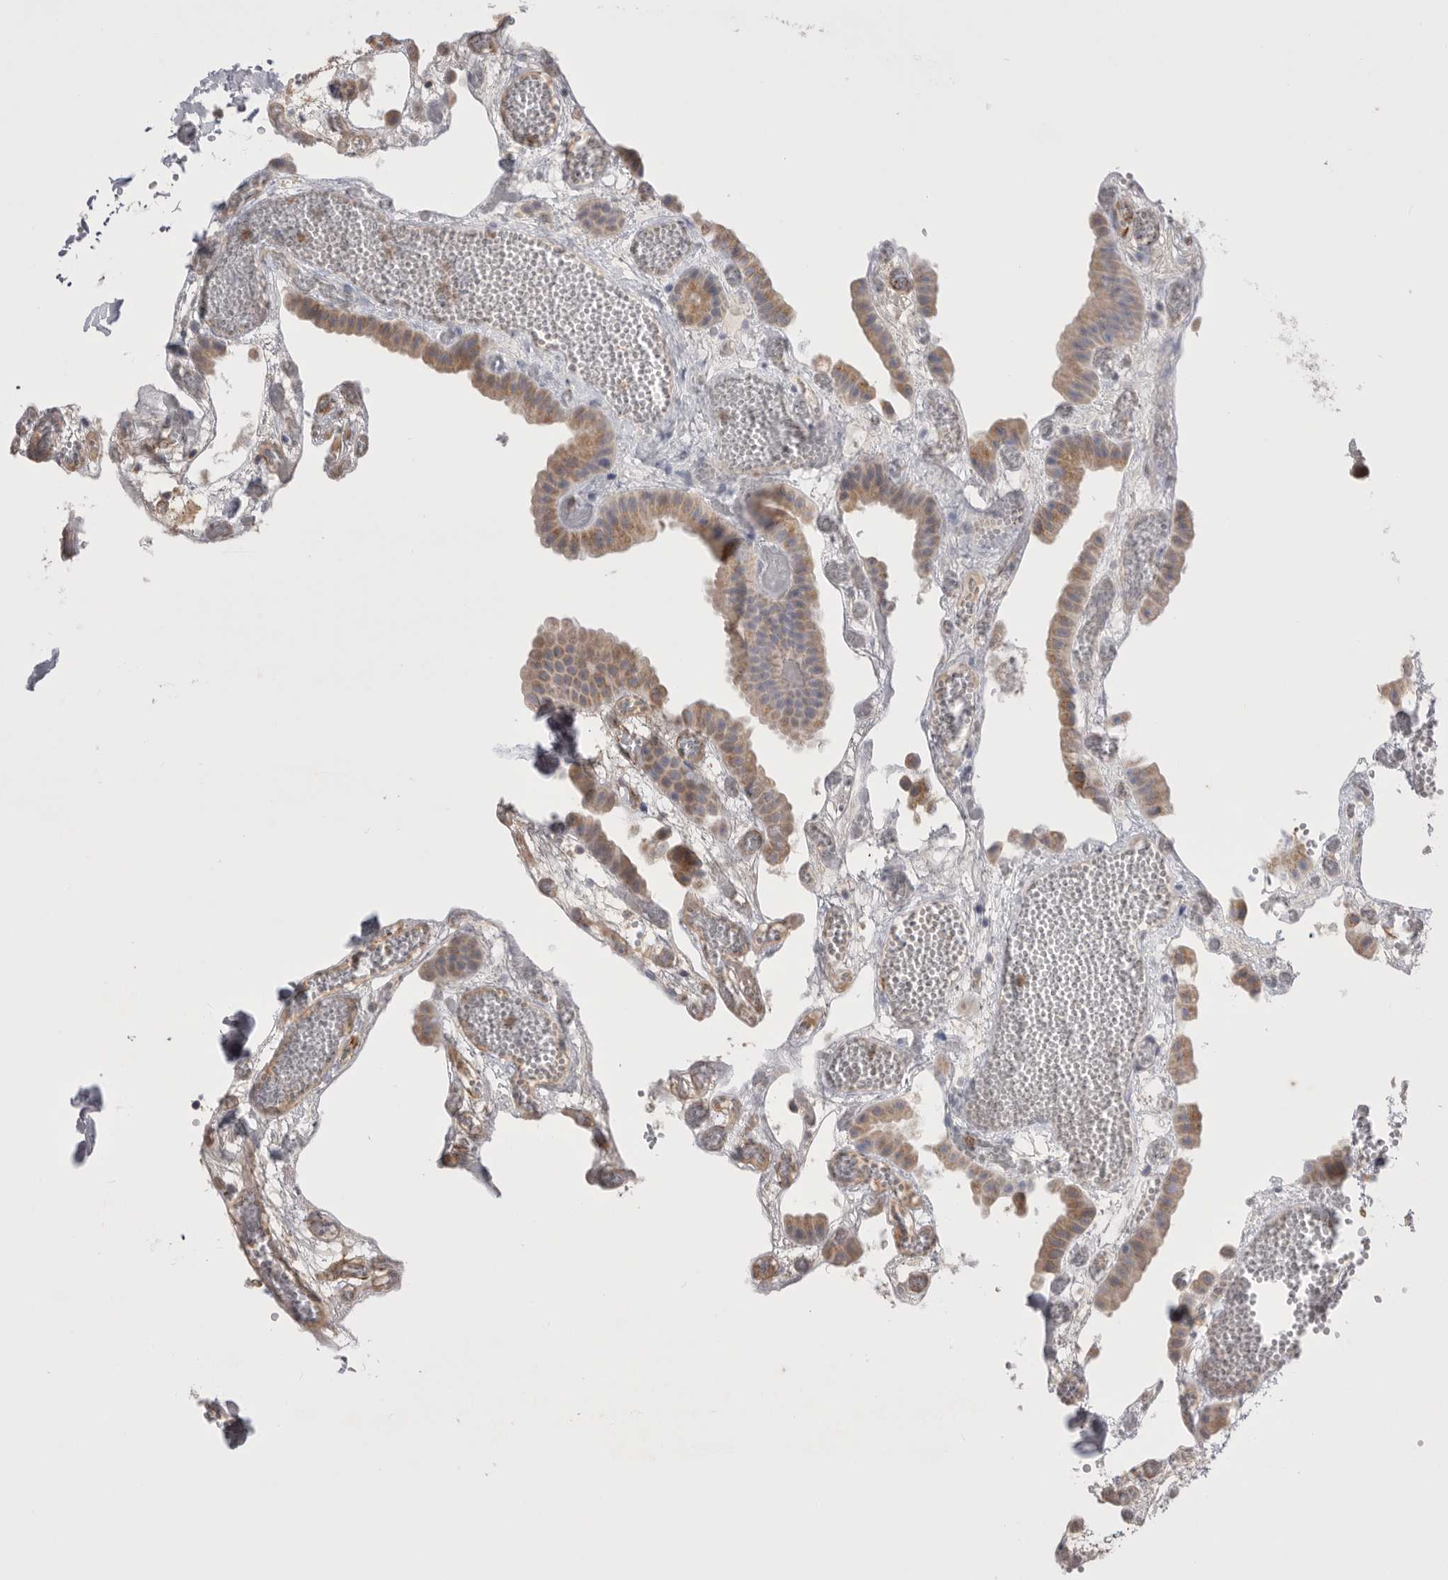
{"staining": {"intensity": "weak", "quantity": "25%-75%", "location": "cytoplasmic/membranous"}, "tissue": "gallbladder", "cell_type": "Glandular cells", "image_type": "normal", "snomed": [{"axis": "morphology", "description": "Normal tissue, NOS"}, {"axis": "topography", "description": "Gallbladder"}], "caption": "Human gallbladder stained for a protein (brown) displays weak cytoplasmic/membranous positive expression in approximately 25%-75% of glandular cells.", "gene": "CCDC126", "patient": {"sex": "female", "age": 64}}